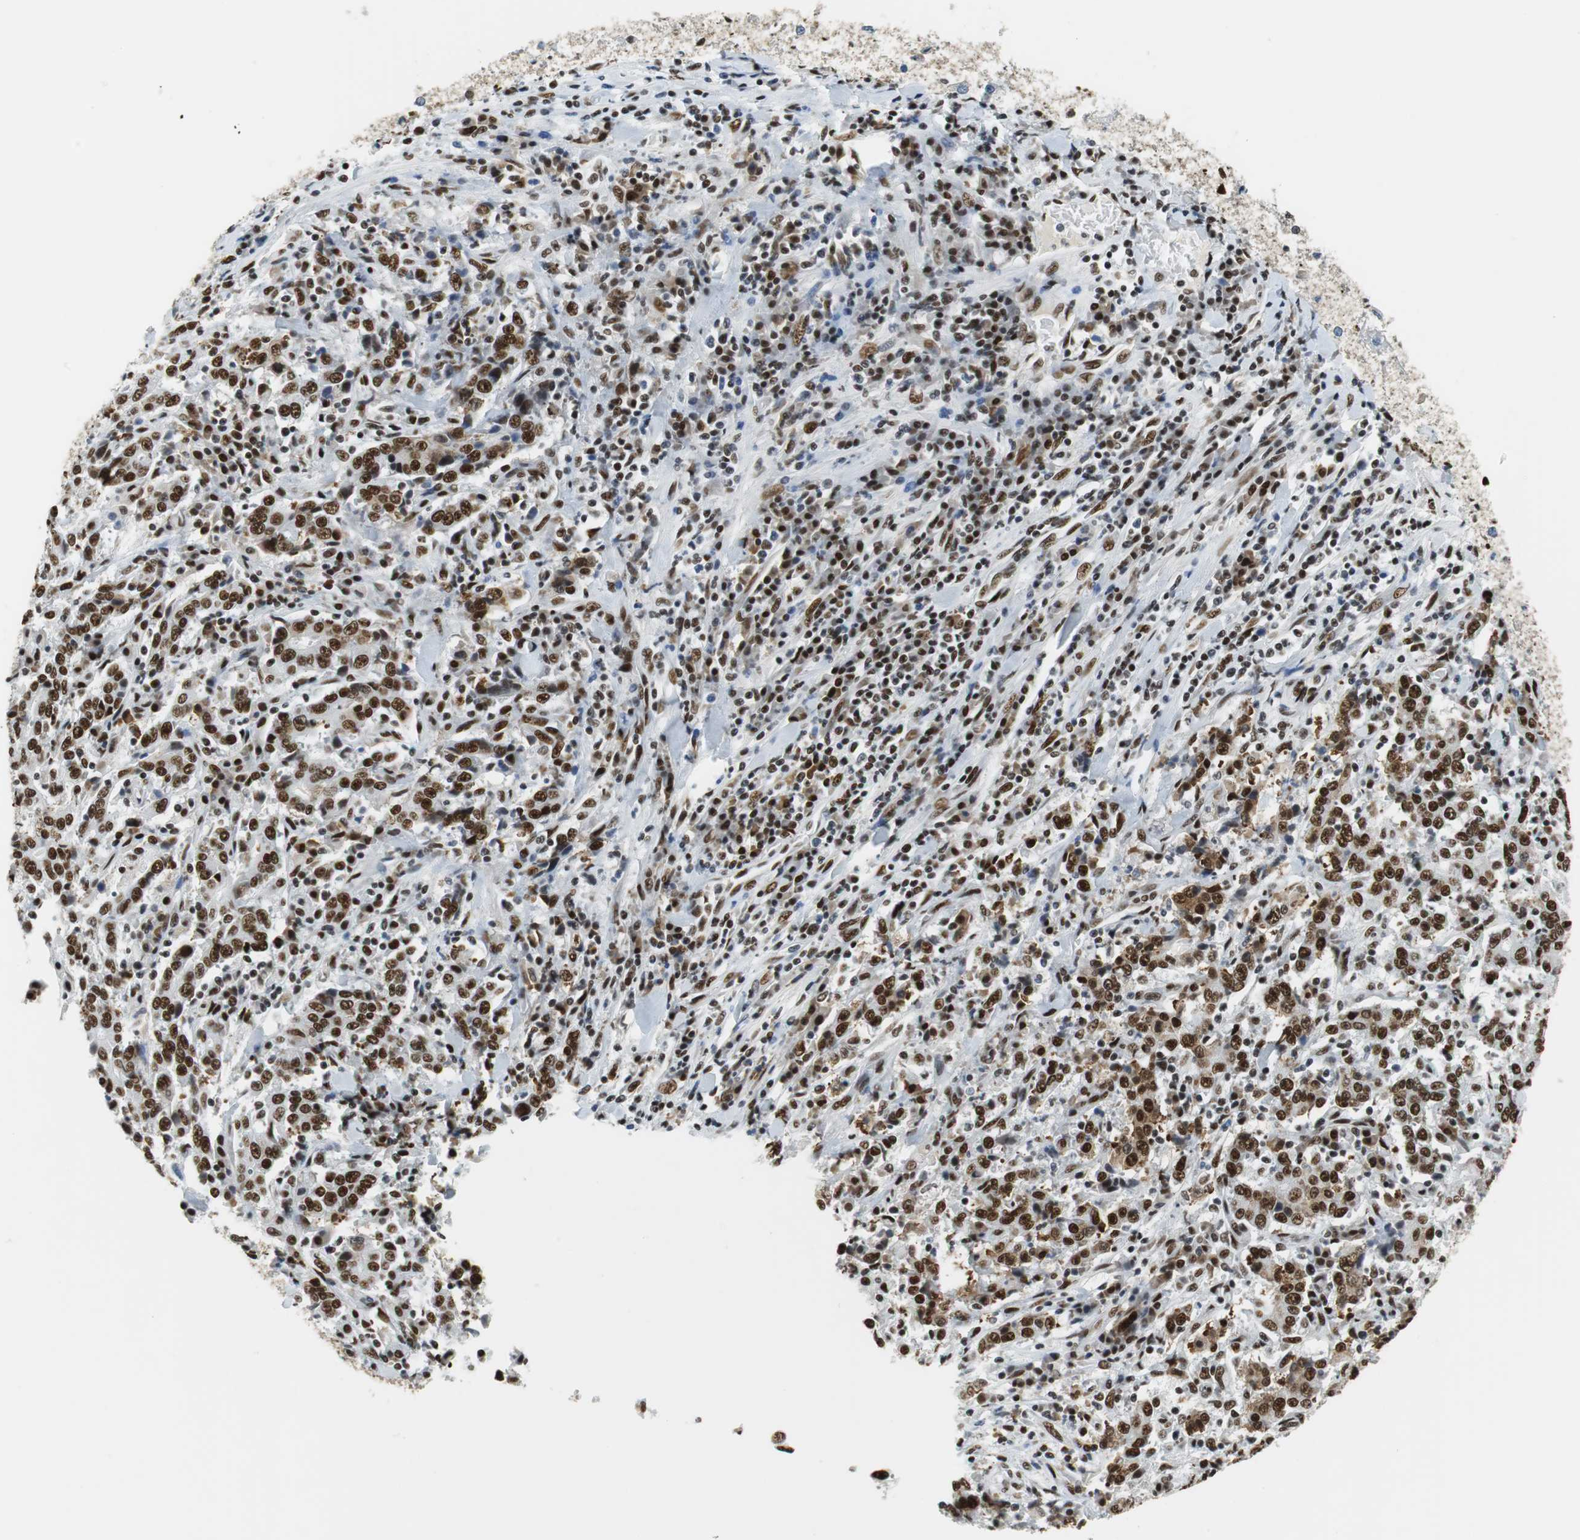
{"staining": {"intensity": "strong", "quantity": ">75%", "location": "nuclear"}, "tissue": "stomach cancer", "cell_type": "Tumor cells", "image_type": "cancer", "snomed": [{"axis": "morphology", "description": "Normal tissue, NOS"}, {"axis": "morphology", "description": "Adenocarcinoma, NOS"}, {"axis": "topography", "description": "Stomach, upper"}, {"axis": "topography", "description": "Stomach"}], "caption": "A high-resolution histopathology image shows immunohistochemistry staining of adenocarcinoma (stomach), which displays strong nuclear staining in approximately >75% of tumor cells.", "gene": "PRKDC", "patient": {"sex": "male", "age": 59}}